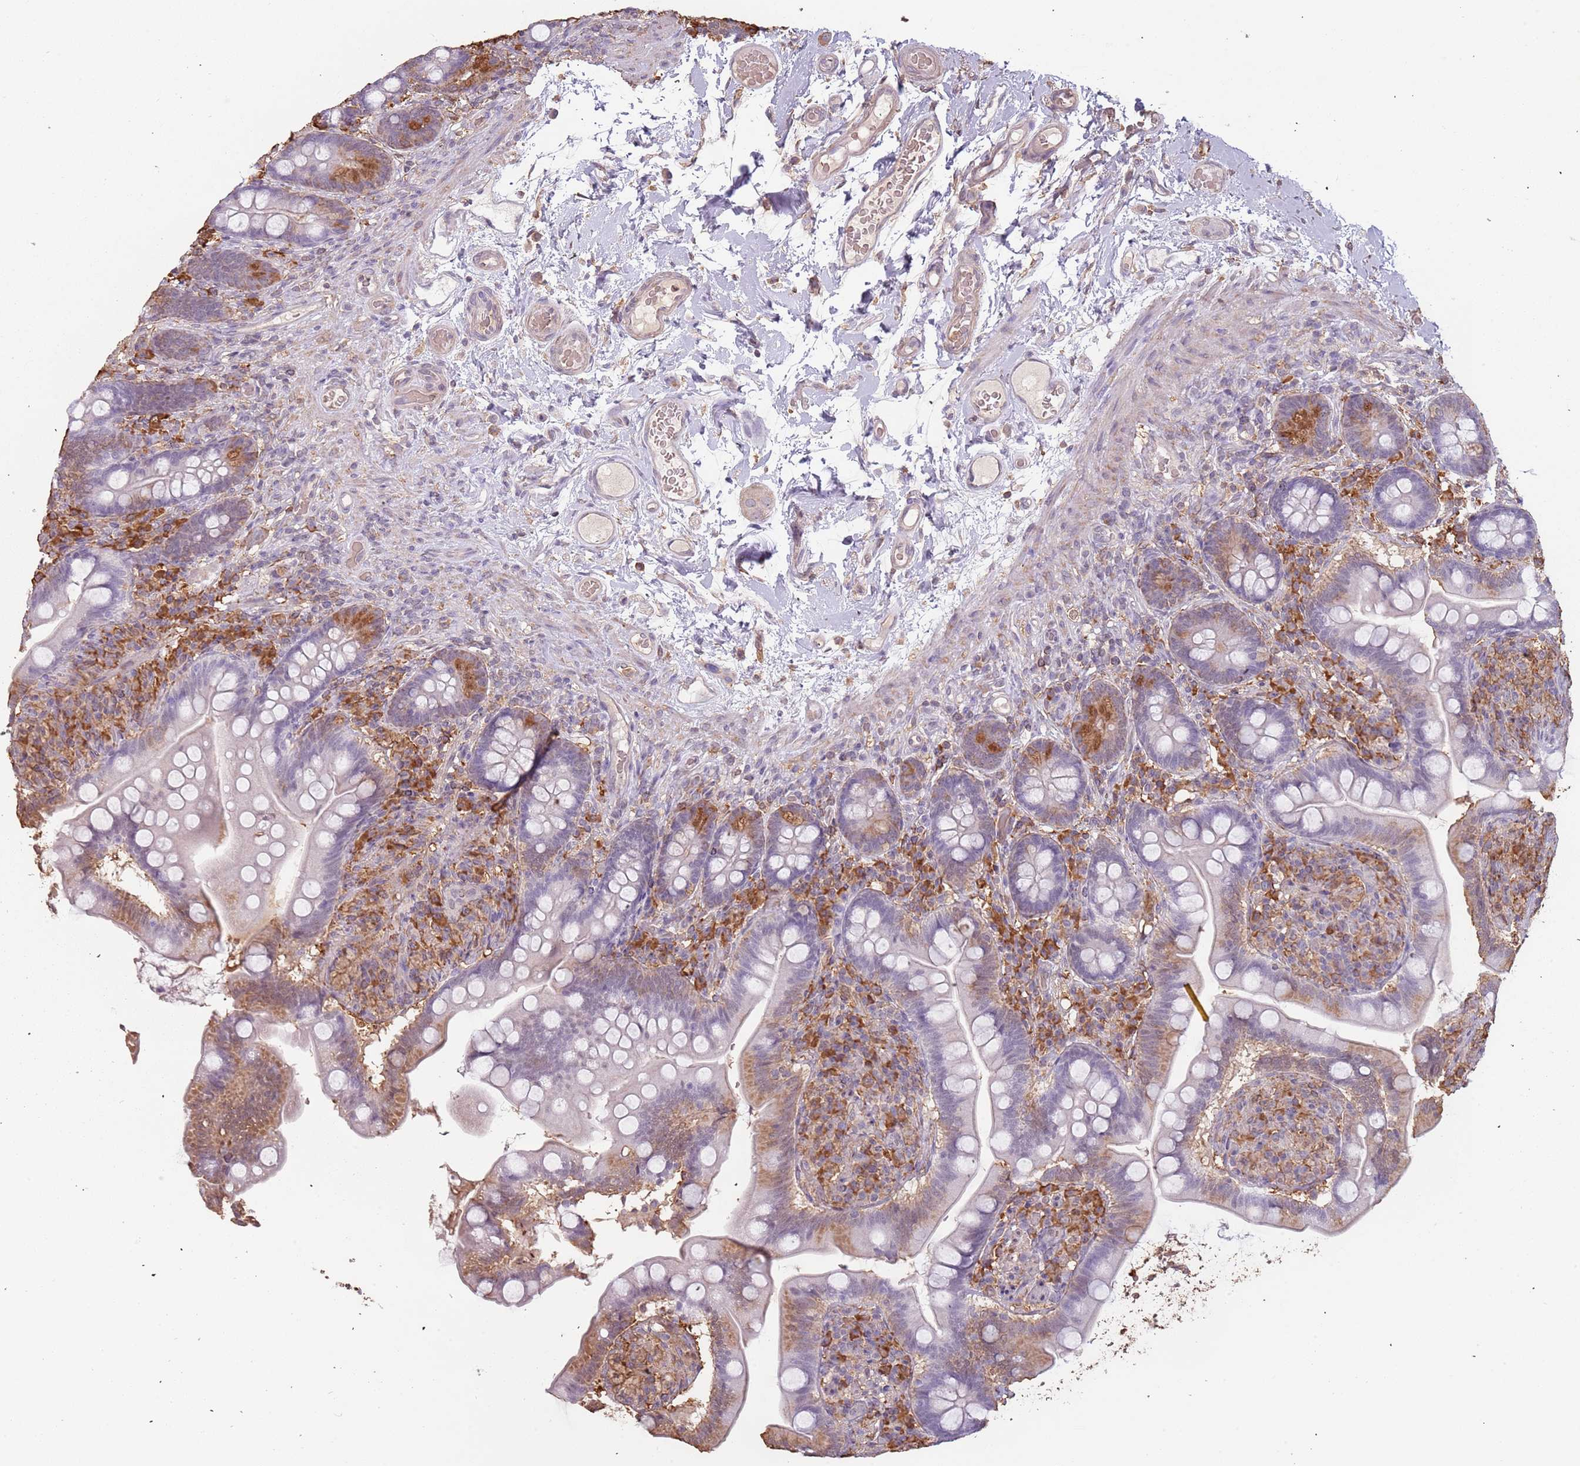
{"staining": {"intensity": "moderate", "quantity": "<25%", "location": "cytoplasmic/membranous"}, "tissue": "small intestine", "cell_type": "Glandular cells", "image_type": "normal", "snomed": [{"axis": "morphology", "description": "Normal tissue, NOS"}, {"axis": "topography", "description": "Small intestine"}], "caption": "This photomicrograph exhibits IHC staining of unremarkable small intestine, with low moderate cytoplasmic/membranous staining in approximately <25% of glandular cells.", "gene": "ATOSB", "patient": {"sex": "female", "age": 64}}